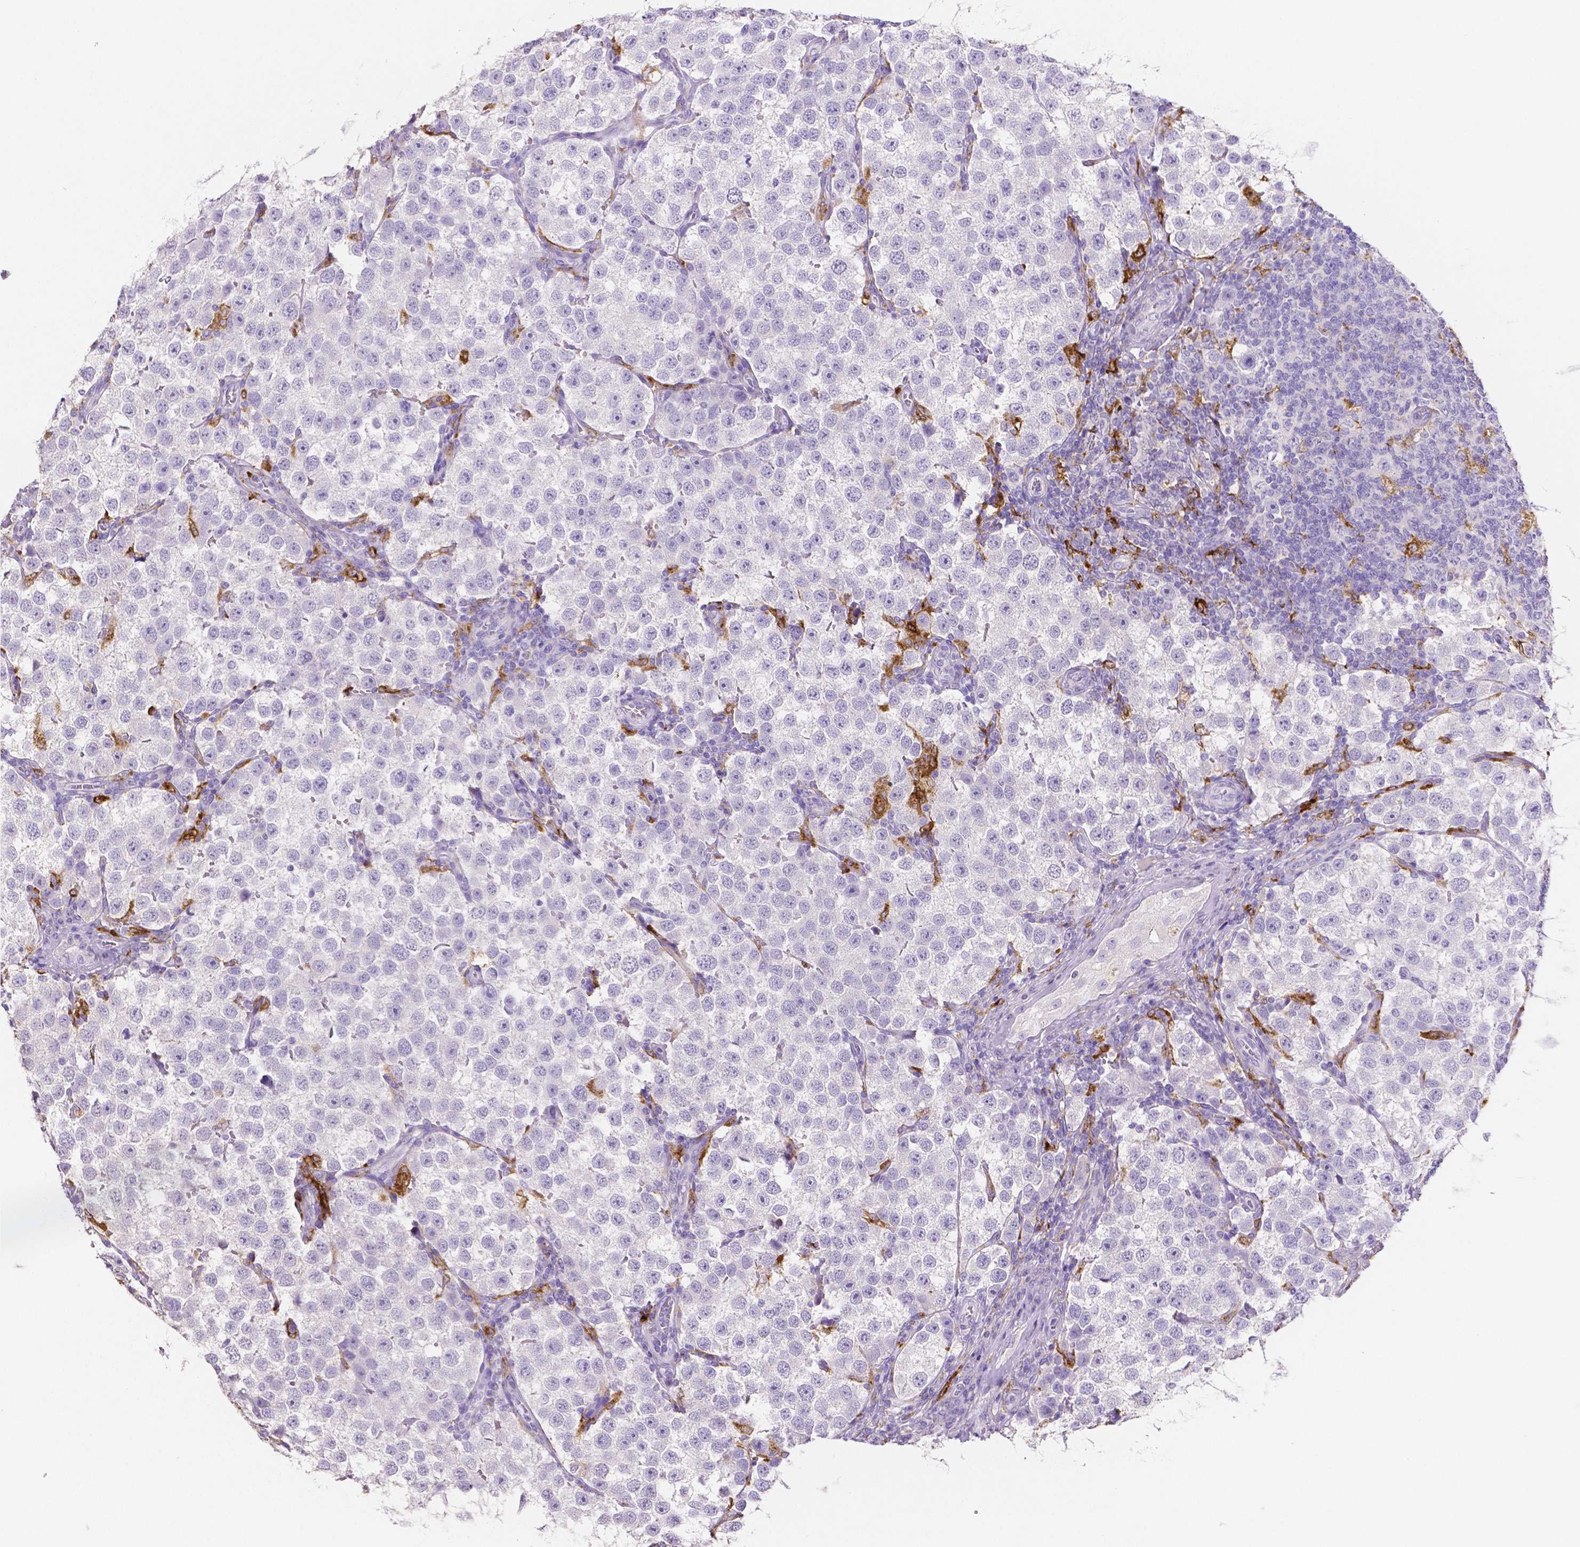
{"staining": {"intensity": "negative", "quantity": "none", "location": "none"}, "tissue": "testis cancer", "cell_type": "Tumor cells", "image_type": "cancer", "snomed": [{"axis": "morphology", "description": "Seminoma, NOS"}, {"axis": "topography", "description": "Testis"}], "caption": "DAB immunohistochemical staining of testis cancer reveals no significant expression in tumor cells. Brightfield microscopy of immunohistochemistry stained with DAB (brown) and hematoxylin (blue), captured at high magnification.", "gene": "MMP9", "patient": {"sex": "male", "age": 37}}